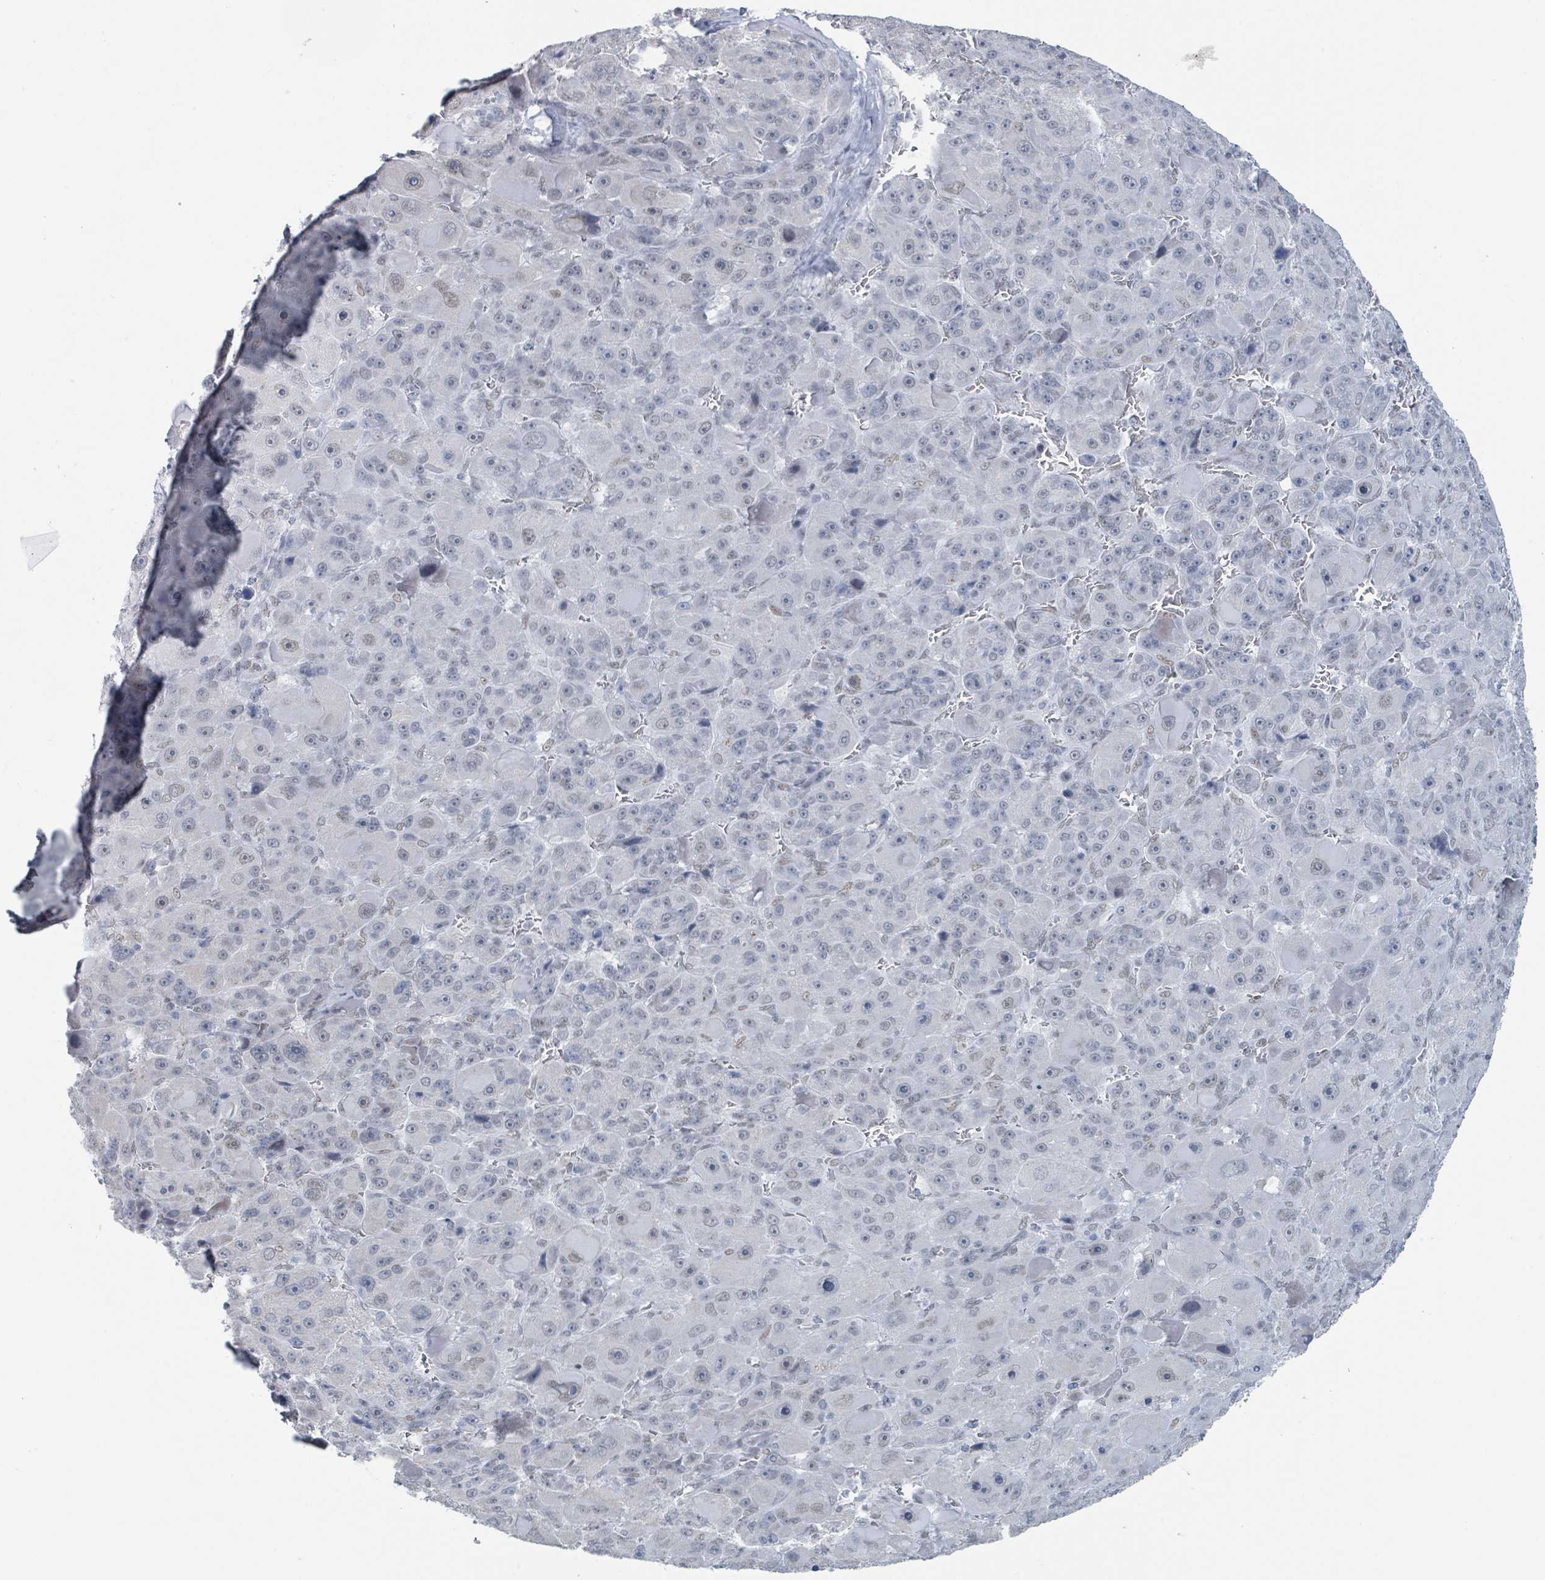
{"staining": {"intensity": "negative", "quantity": "none", "location": "none"}, "tissue": "liver cancer", "cell_type": "Tumor cells", "image_type": "cancer", "snomed": [{"axis": "morphology", "description": "Carcinoma, Hepatocellular, NOS"}, {"axis": "topography", "description": "Liver"}], "caption": "Tumor cells show no significant positivity in liver cancer.", "gene": "EHMT2", "patient": {"sex": "male", "age": 76}}